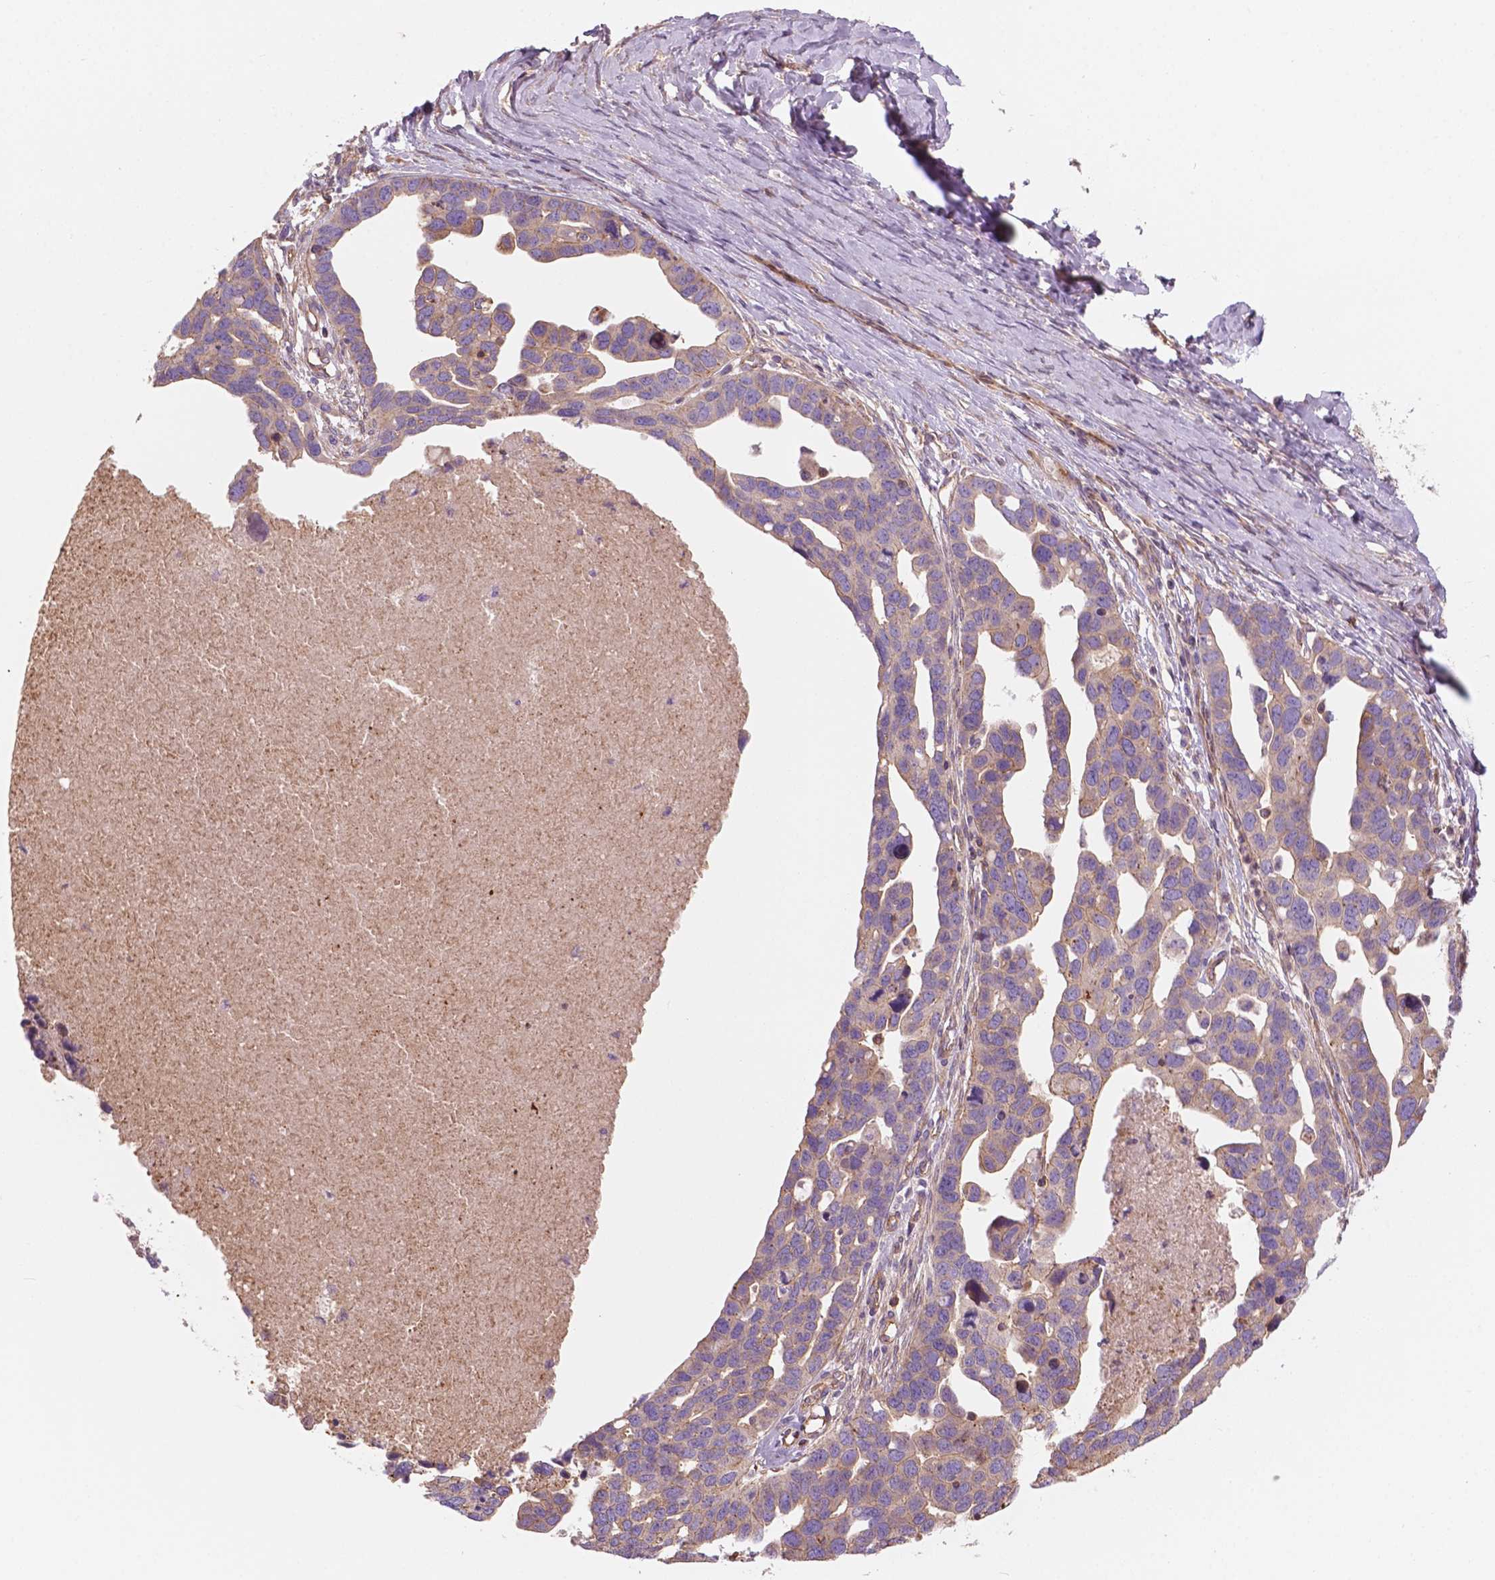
{"staining": {"intensity": "weak", "quantity": "<25%", "location": "cytoplasmic/membranous"}, "tissue": "ovarian cancer", "cell_type": "Tumor cells", "image_type": "cancer", "snomed": [{"axis": "morphology", "description": "Cystadenocarcinoma, serous, NOS"}, {"axis": "topography", "description": "Ovary"}], "caption": "Immunohistochemistry photomicrograph of neoplastic tissue: ovarian cancer stained with DAB (3,3'-diaminobenzidine) exhibits no significant protein staining in tumor cells. (DAB (3,3'-diaminobenzidine) IHC, high magnification).", "gene": "SURF4", "patient": {"sex": "female", "age": 54}}